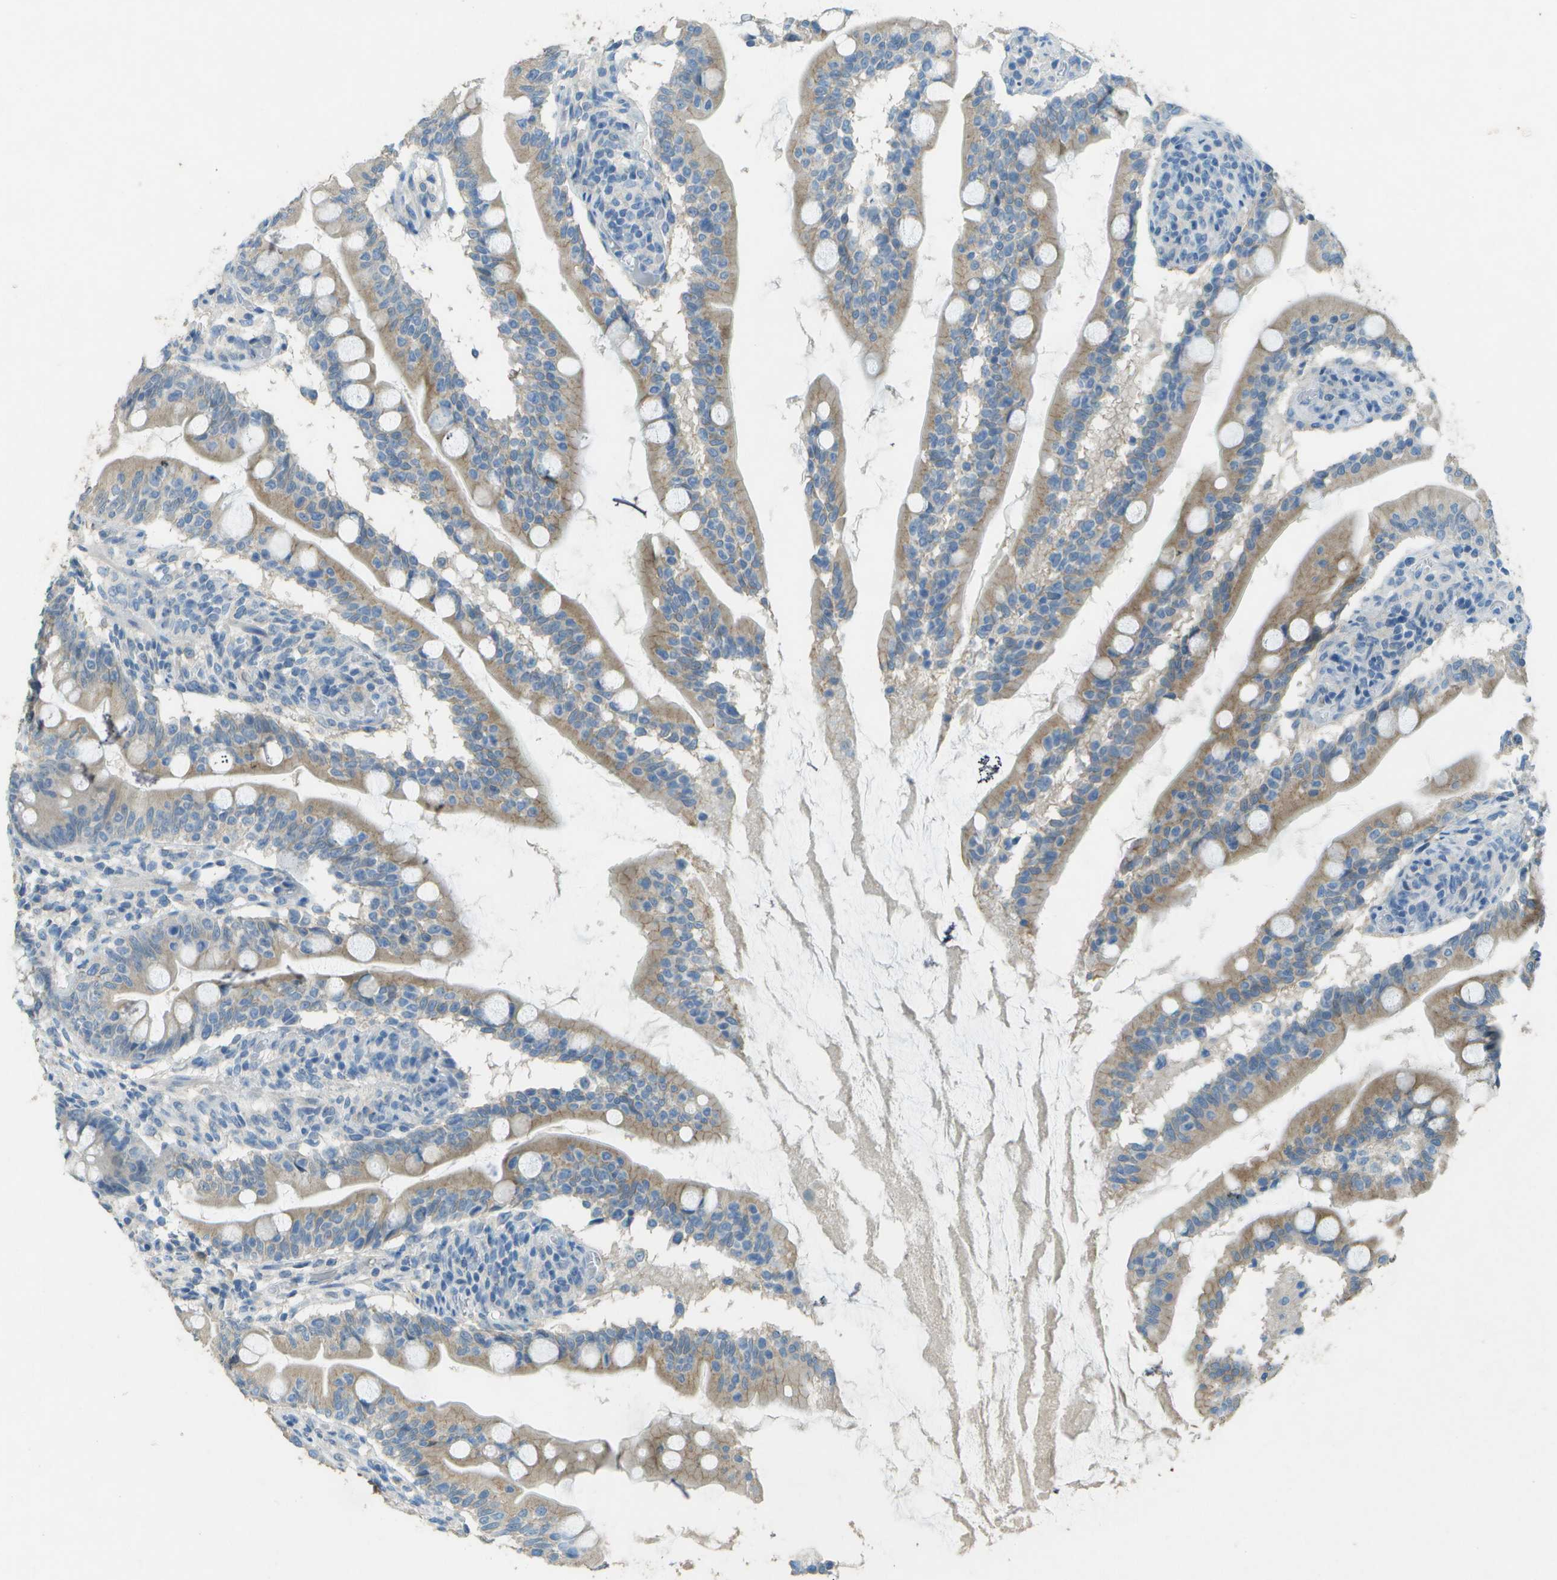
{"staining": {"intensity": "moderate", "quantity": ">75%", "location": "cytoplasmic/membranous"}, "tissue": "small intestine", "cell_type": "Glandular cells", "image_type": "normal", "snomed": [{"axis": "morphology", "description": "Normal tissue, NOS"}, {"axis": "topography", "description": "Small intestine"}], "caption": "Immunohistochemical staining of normal small intestine reveals >75% levels of moderate cytoplasmic/membranous protein positivity in approximately >75% of glandular cells.", "gene": "LGI2", "patient": {"sex": "female", "age": 56}}